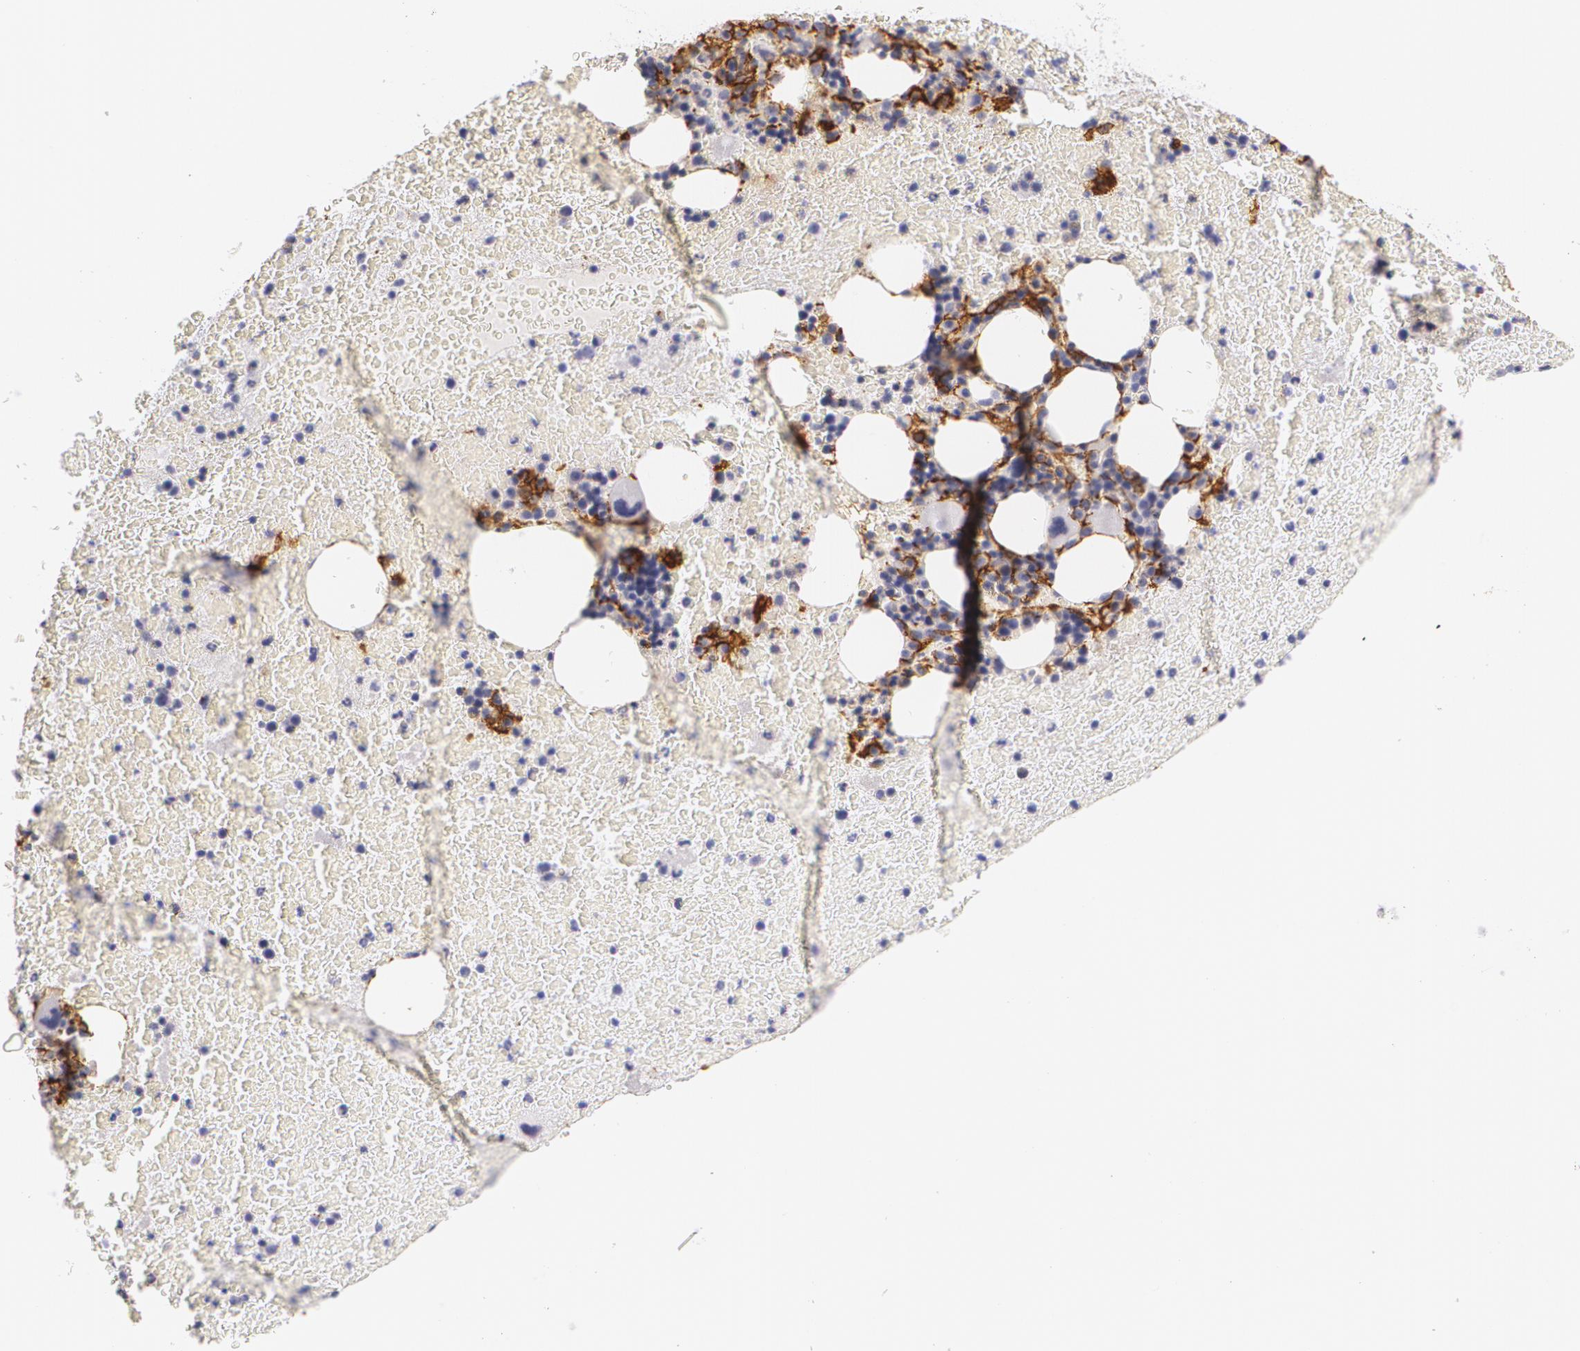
{"staining": {"intensity": "negative", "quantity": "none", "location": "none"}, "tissue": "bone marrow", "cell_type": "Hematopoietic cells", "image_type": "normal", "snomed": [{"axis": "morphology", "description": "Normal tissue, NOS"}, {"axis": "topography", "description": "Bone marrow"}], "caption": "This is an IHC micrograph of normal bone marrow. There is no expression in hematopoietic cells.", "gene": "NGFR", "patient": {"sex": "female", "age": 71}}